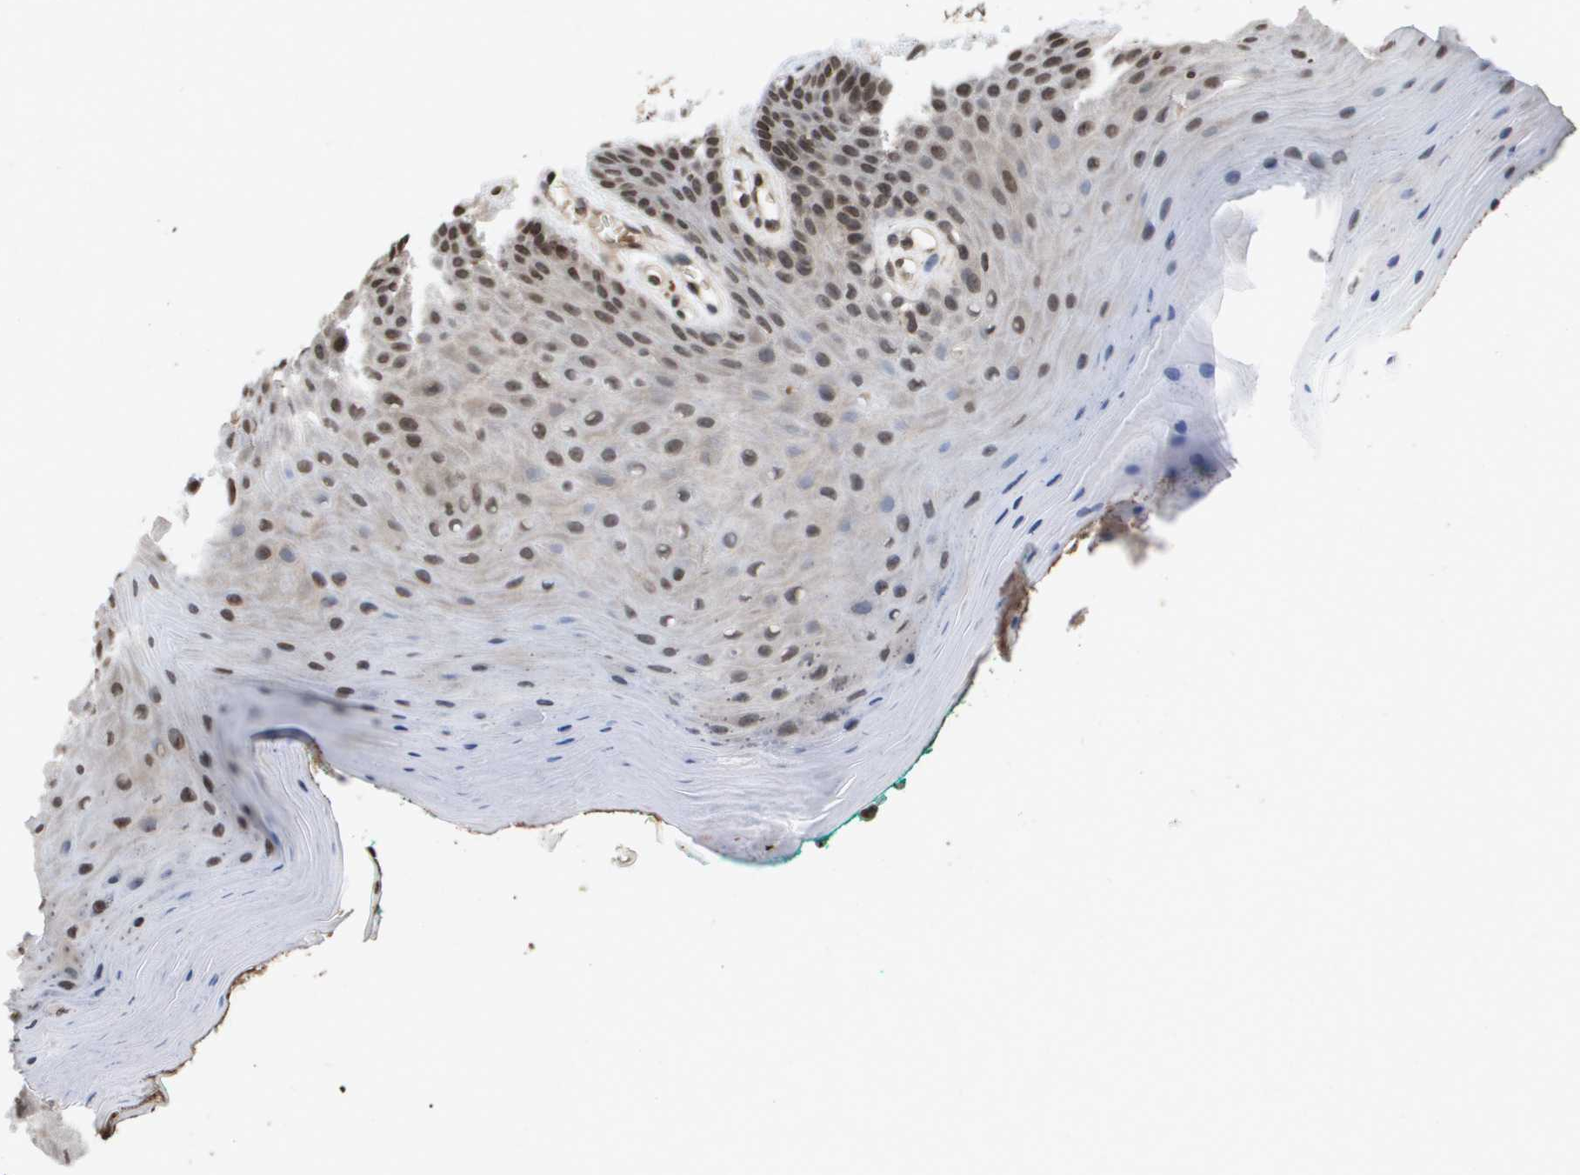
{"staining": {"intensity": "moderate", "quantity": "<25%", "location": "nuclear"}, "tissue": "oral mucosa", "cell_type": "Squamous epithelial cells", "image_type": "normal", "snomed": [{"axis": "morphology", "description": "Normal tissue, NOS"}, {"axis": "topography", "description": "Skeletal muscle"}, {"axis": "topography", "description": "Oral tissue"}], "caption": "IHC of benign human oral mucosa displays low levels of moderate nuclear staining in approximately <25% of squamous epithelial cells.", "gene": "HSPA6", "patient": {"sex": "male", "age": 58}}